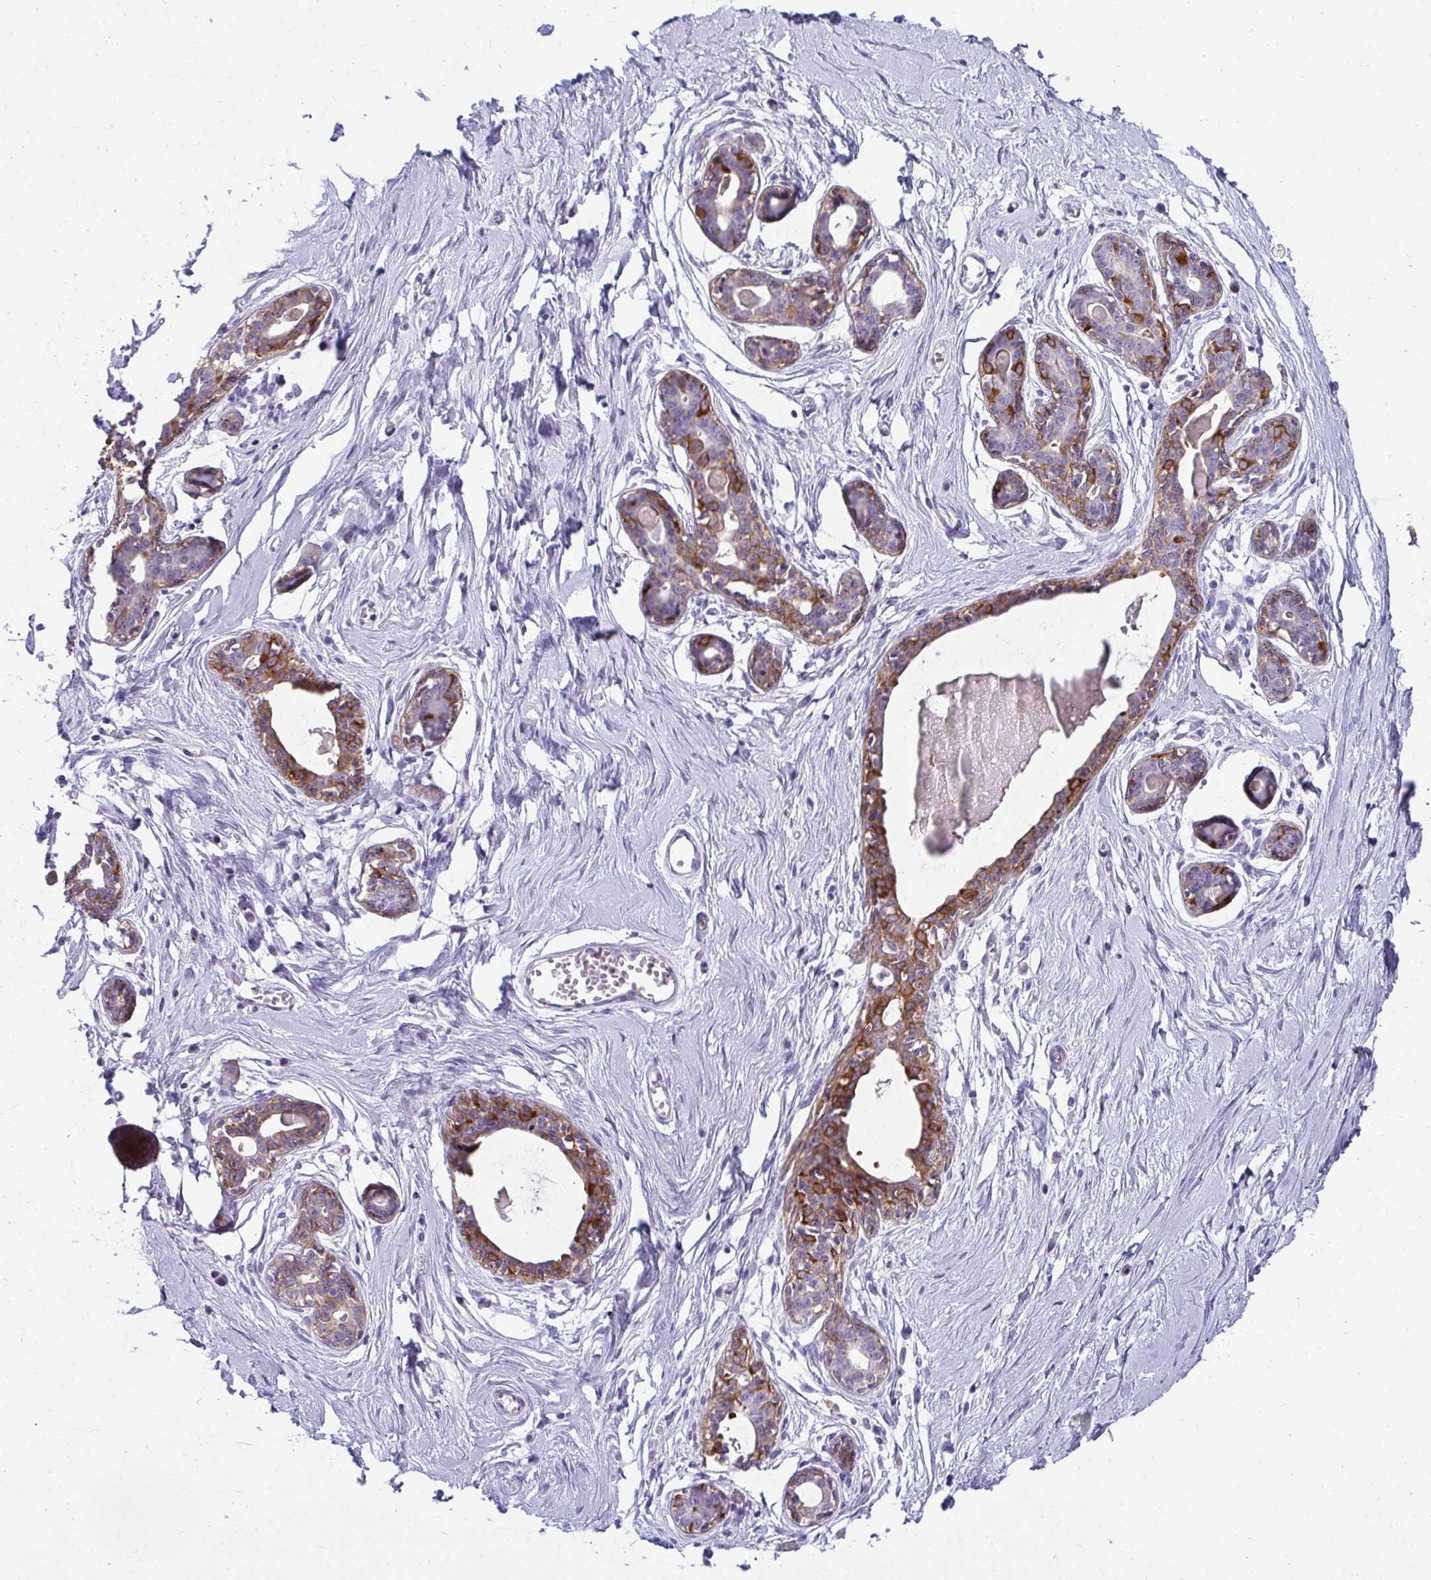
{"staining": {"intensity": "negative", "quantity": "none", "location": "none"}, "tissue": "breast", "cell_type": "Adipocytes", "image_type": "normal", "snomed": [{"axis": "morphology", "description": "Normal tissue, NOS"}, {"axis": "topography", "description": "Breast"}], "caption": "Human breast stained for a protein using immunohistochemistry exhibits no staining in adipocytes.", "gene": "AK5", "patient": {"sex": "female", "age": 45}}